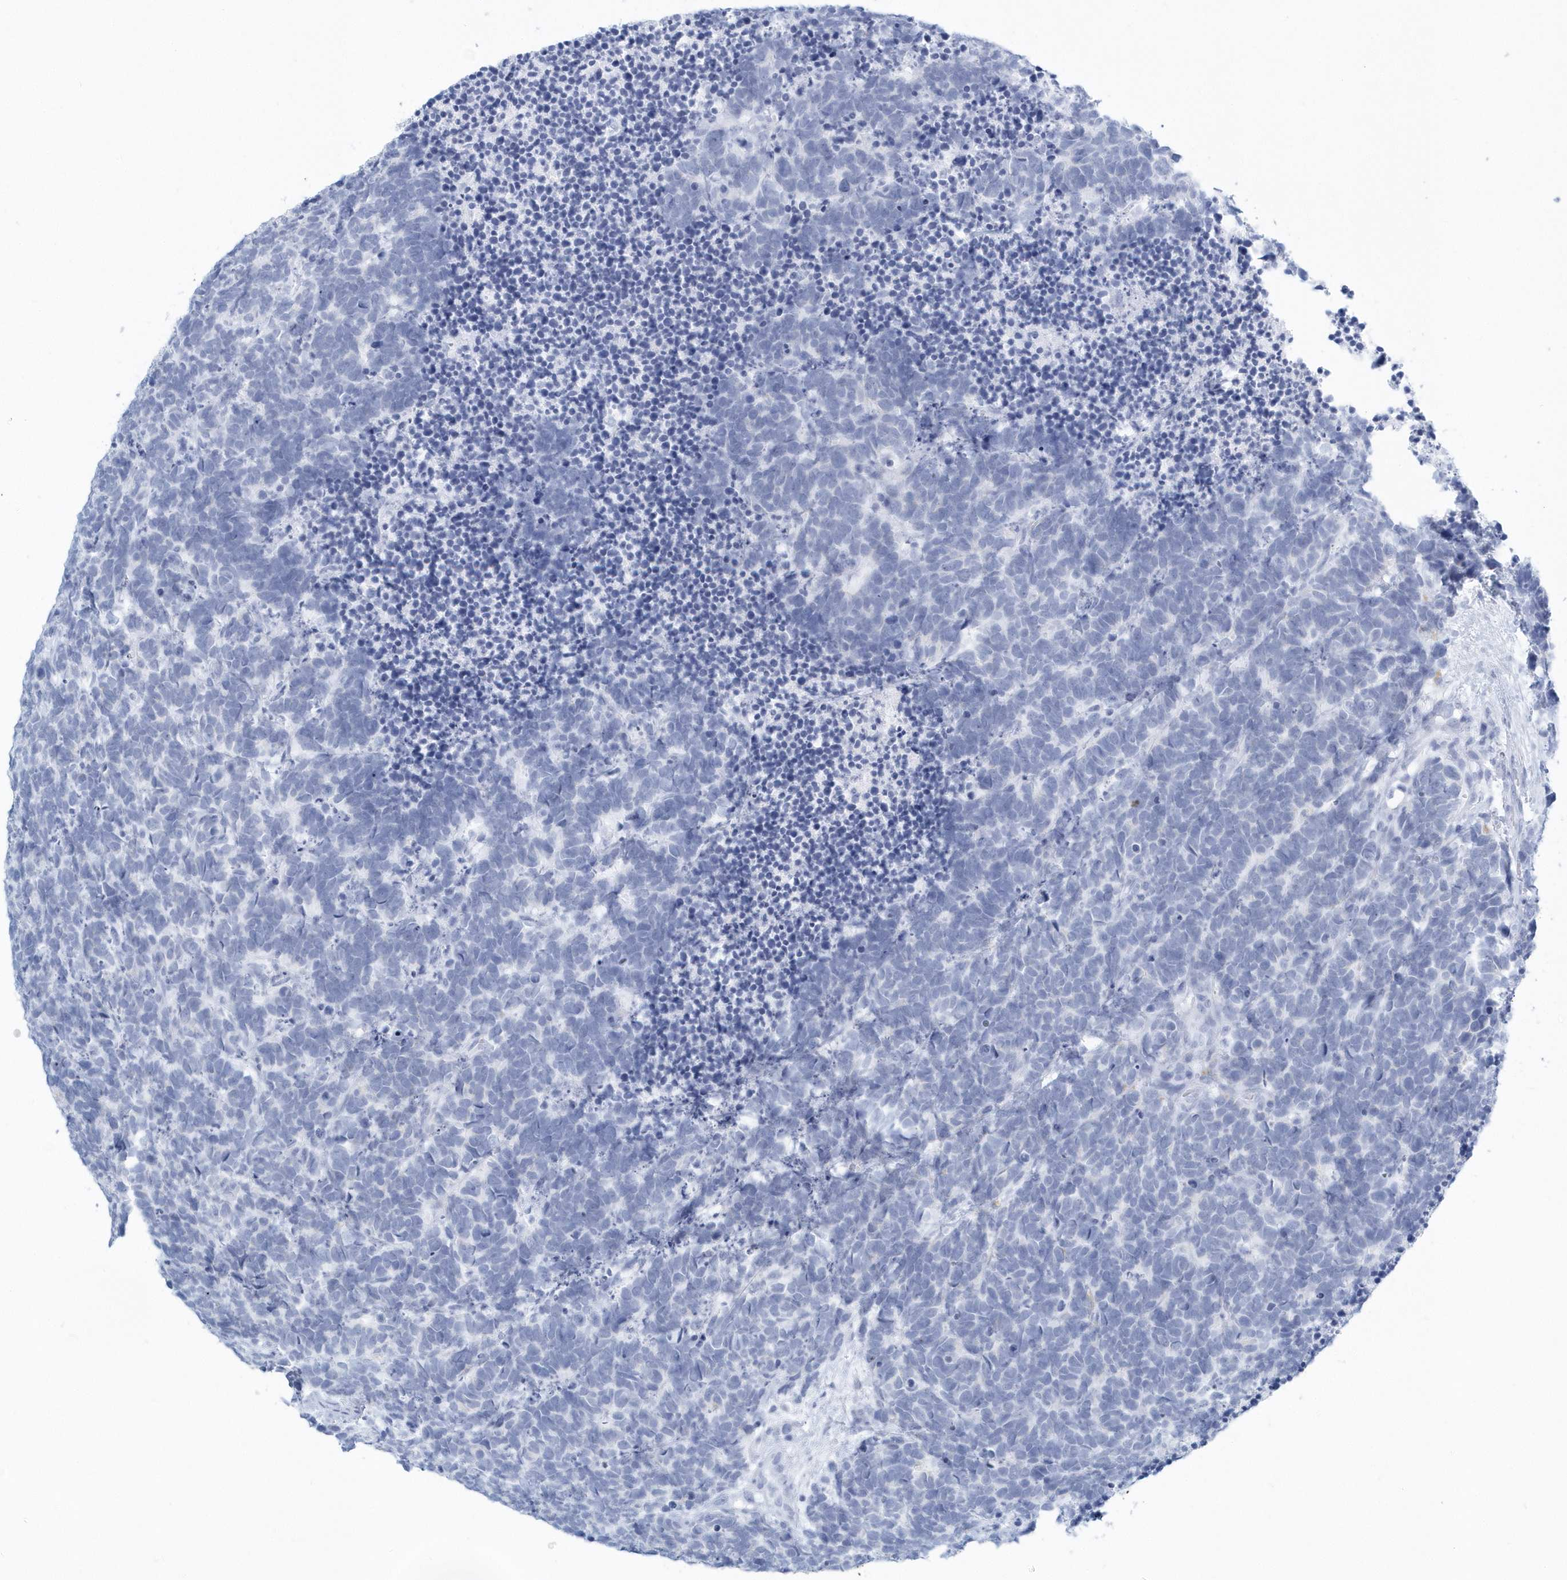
{"staining": {"intensity": "negative", "quantity": "none", "location": "none"}, "tissue": "carcinoid", "cell_type": "Tumor cells", "image_type": "cancer", "snomed": [{"axis": "morphology", "description": "Carcinoma, NOS"}, {"axis": "morphology", "description": "Carcinoid, malignant, NOS"}, {"axis": "topography", "description": "Urinary bladder"}], "caption": "The histopathology image exhibits no staining of tumor cells in carcinoid. (Brightfield microscopy of DAB (3,3'-diaminobenzidine) immunohistochemistry at high magnification).", "gene": "PTPRO", "patient": {"sex": "male", "age": 57}}